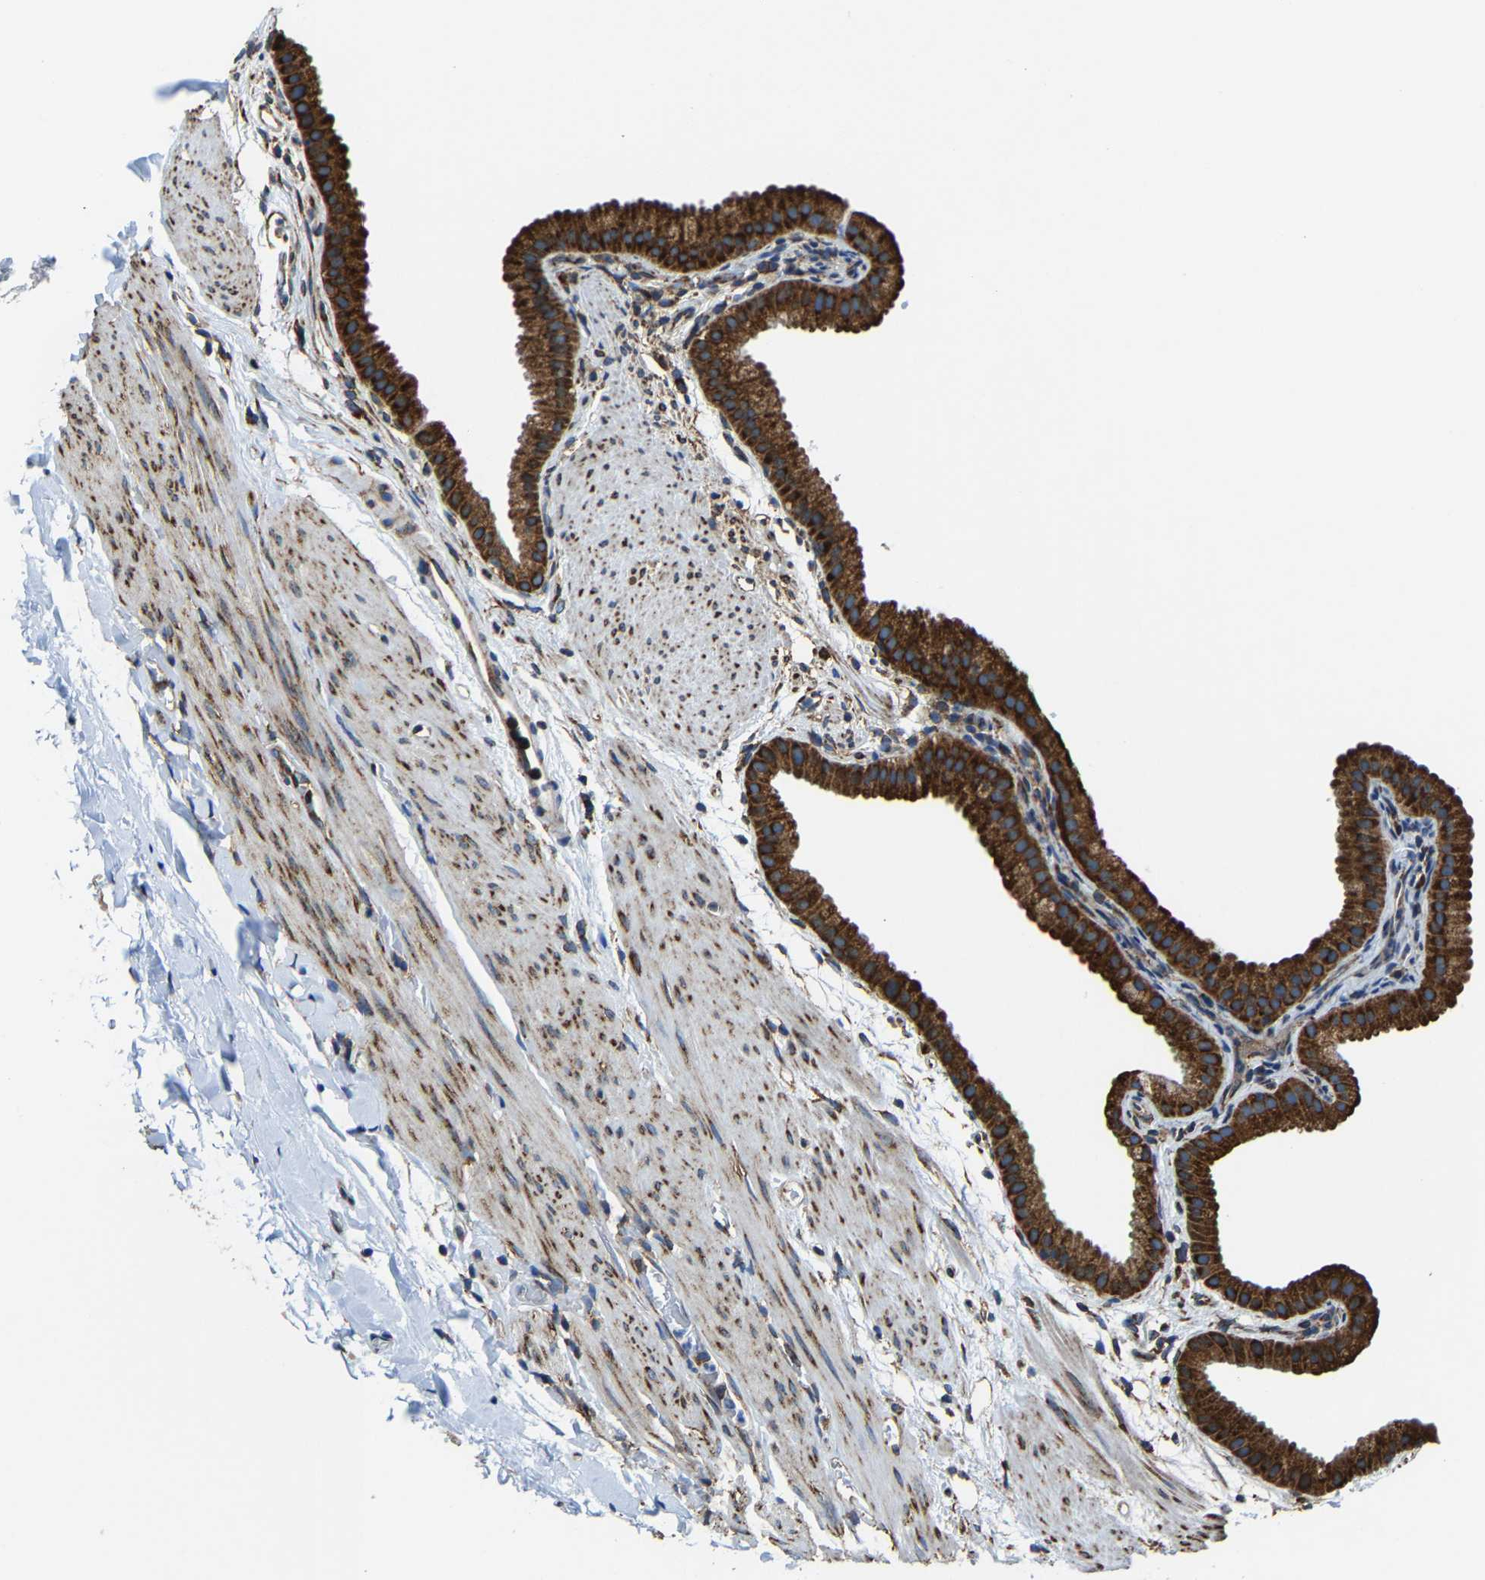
{"staining": {"intensity": "strong", "quantity": ">75%", "location": "cytoplasmic/membranous"}, "tissue": "gallbladder", "cell_type": "Glandular cells", "image_type": "normal", "snomed": [{"axis": "morphology", "description": "Normal tissue, NOS"}, {"axis": "topography", "description": "Gallbladder"}], "caption": "Glandular cells exhibit high levels of strong cytoplasmic/membranous positivity in about >75% of cells in benign human gallbladder. Nuclei are stained in blue.", "gene": "G3BP2", "patient": {"sex": "female", "age": 64}}